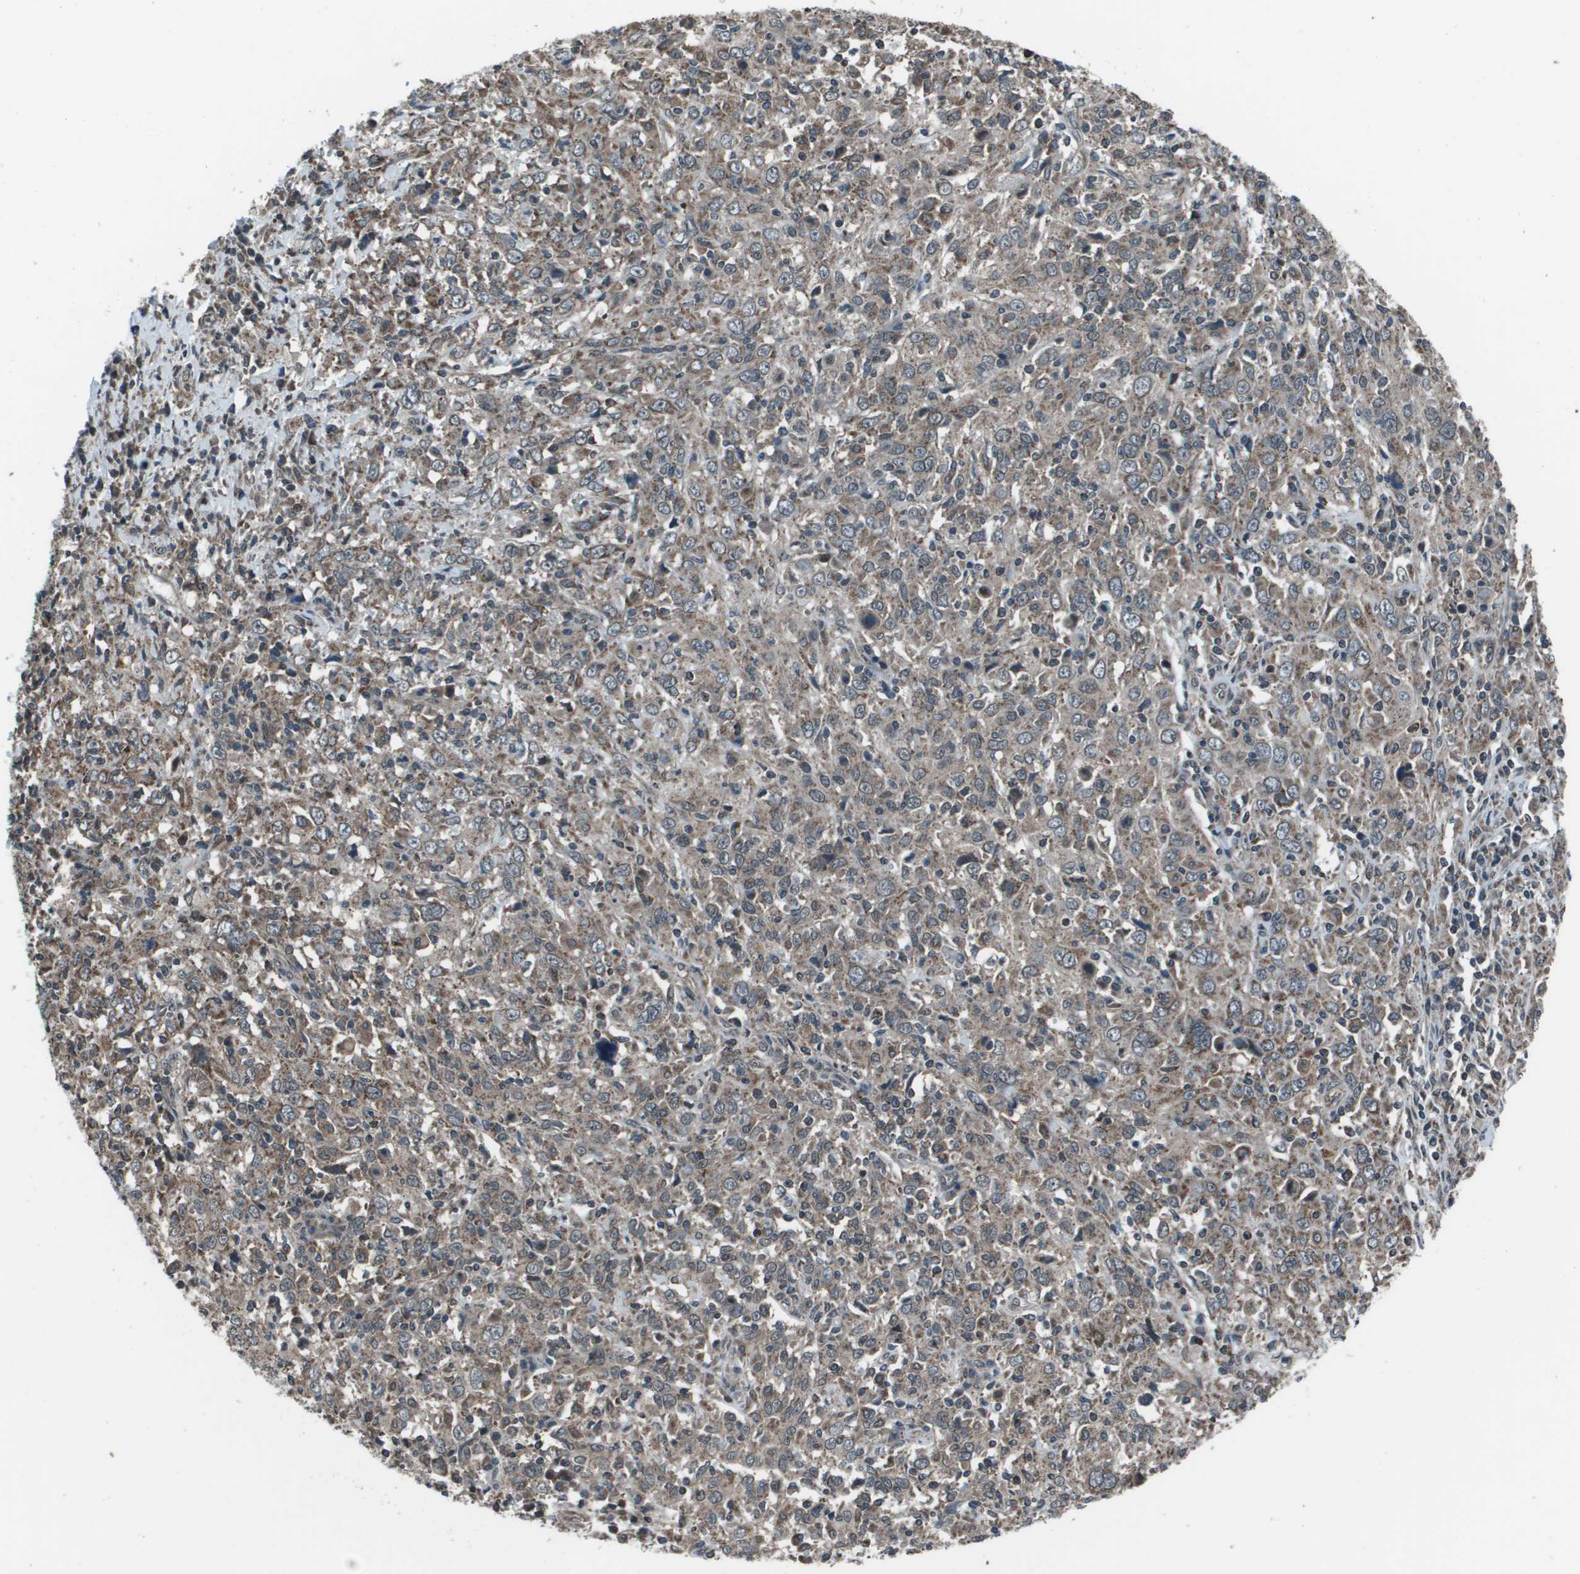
{"staining": {"intensity": "weak", "quantity": ">75%", "location": "cytoplasmic/membranous"}, "tissue": "cervical cancer", "cell_type": "Tumor cells", "image_type": "cancer", "snomed": [{"axis": "morphology", "description": "Squamous cell carcinoma, NOS"}, {"axis": "topography", "description": "Cervix"}], "caption": "The photomicrograph exhibits immunohistochemical staining of cervical cancer (squamous cell carcinoma). There is weak cytoplasmic/membranous expression is present in about >75% of tumor cells.", "gene": "PPFIA1", "patient": {"sex": "female", "age": 46}}